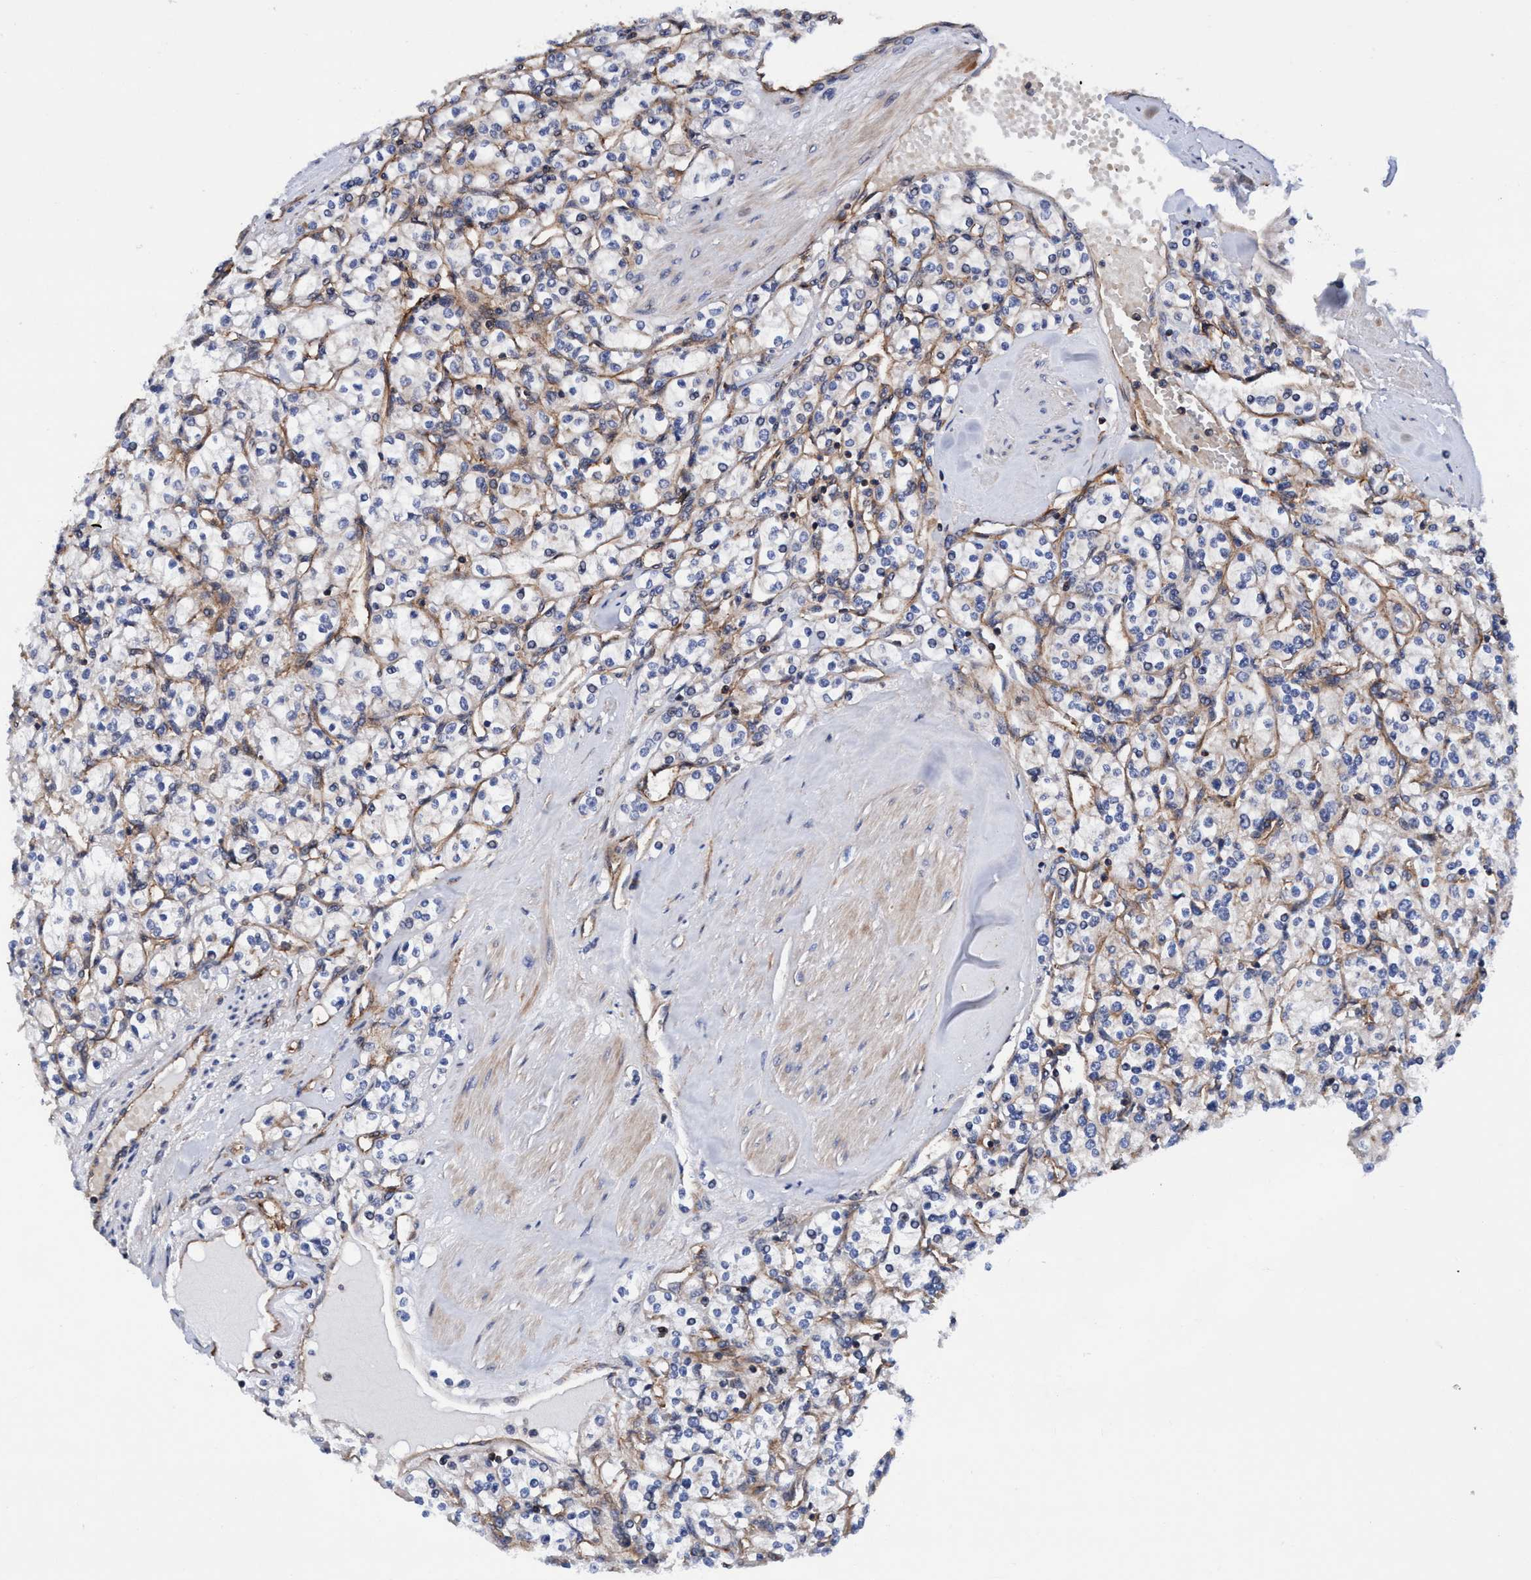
{"staining": {"intensity": "negative", "quantity": "none", "location": "none"}, "tissue": "renal cancer", "cell_type": "Tumor cells", "image_type": "cancer", "snomed": [{"axis": "morphology", "description": "Adenocarcinoma, NOS"}, {"axis": "topography", "description": "Kidney"}], "caption": "The immunohistochemistry (IHC) micrograph has no significant positivity in tumor cells of renal cancer (adenocarcinoma) tissue.", "gene": "MCM3AP", "patient": {"sex": "male", "age": 77}}